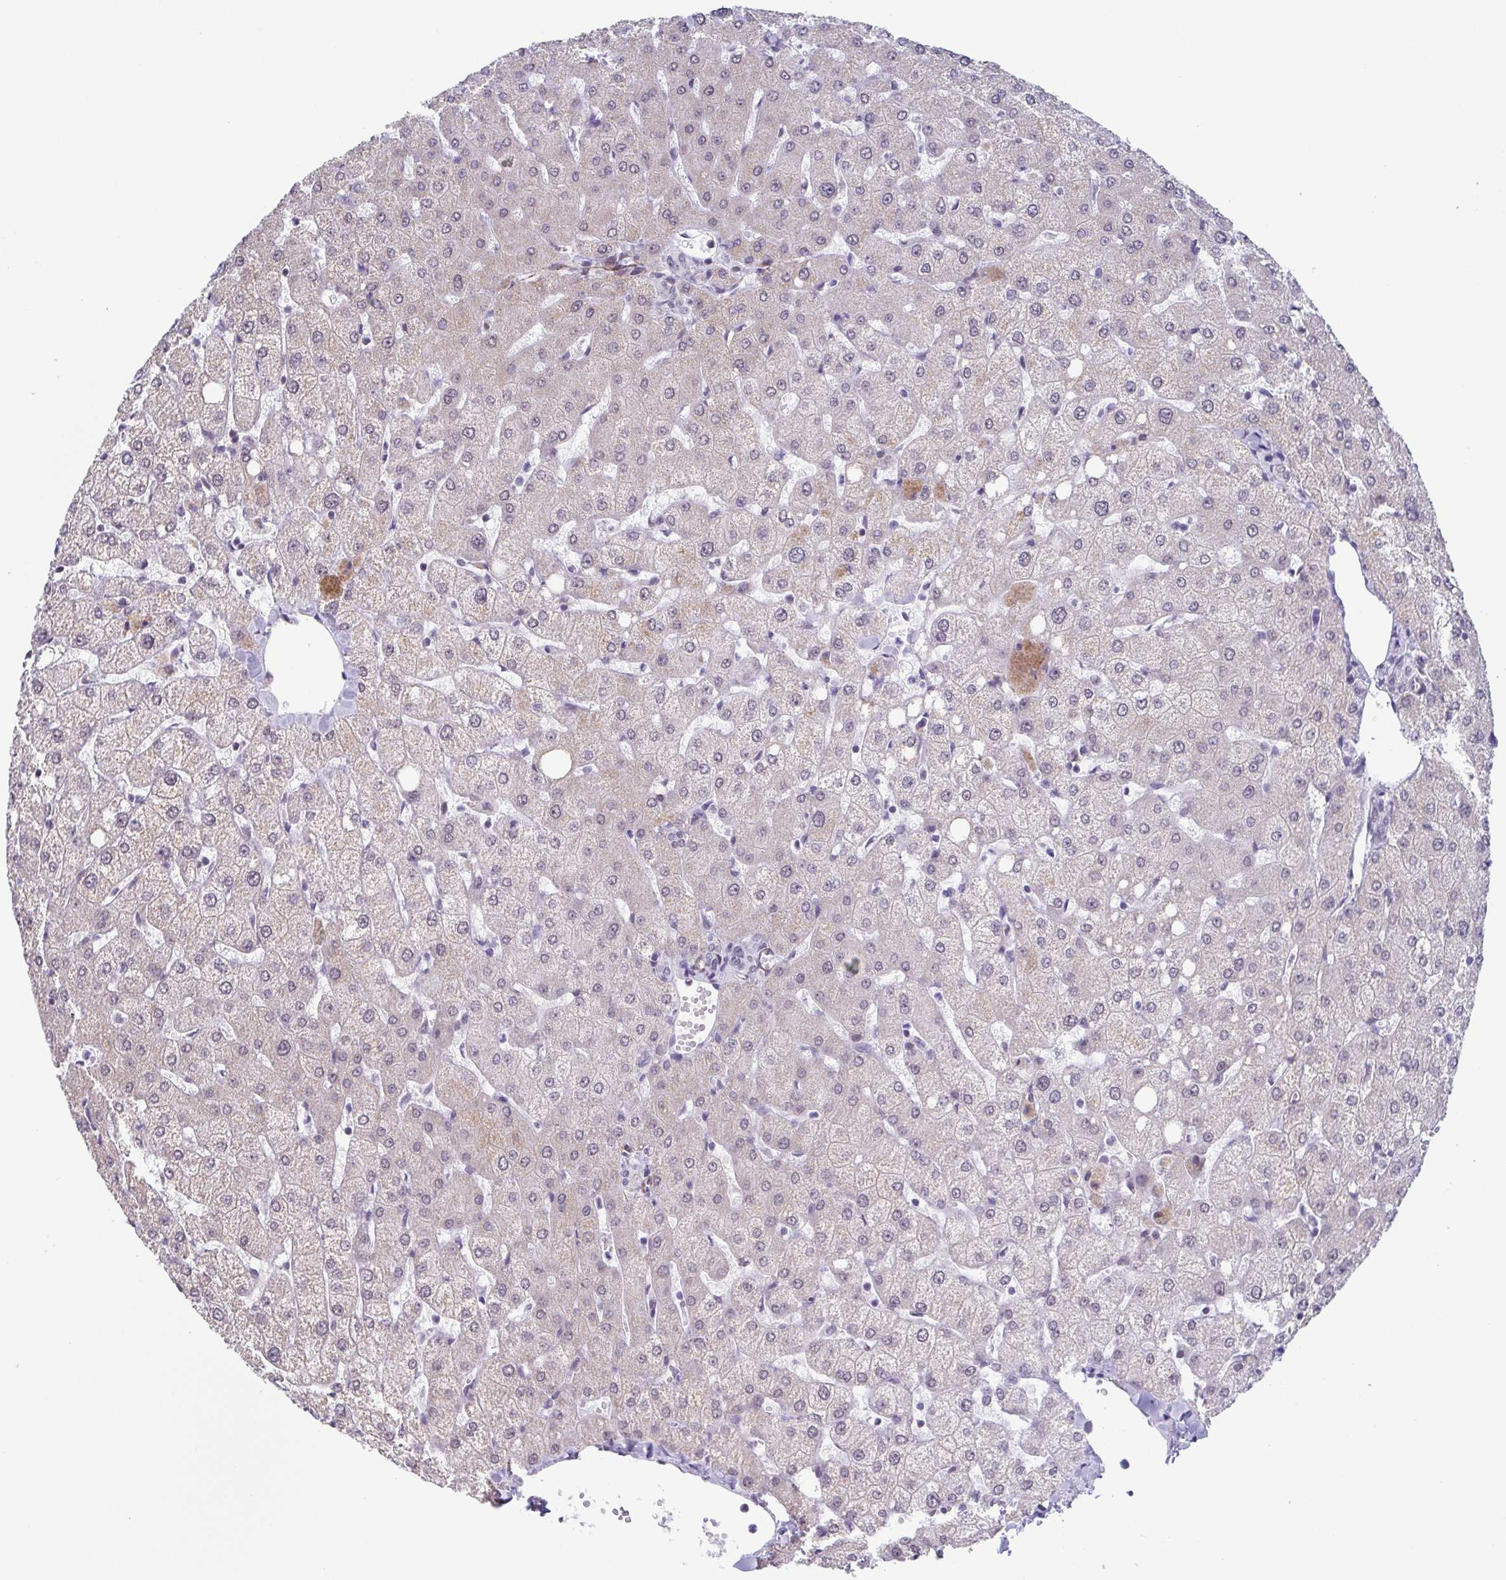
{"staining": {"intensity": "negative", "quantity": "none", "location": "none"}, "tissue": "liver", "cell_type": "Cholangiocytes", "image_type": "normal", "snomed": [{"axis": "morphology", "description": "Normal tissue, NOS"}, {"axis": "topography", "description": "Liver"}], "caption": "This is an IHC histopathology image of unremarkable human liver. There is no expression in cholangiocytes.", "gene": "TMEM92", "patient": {"sex": "female", "age": 54}}